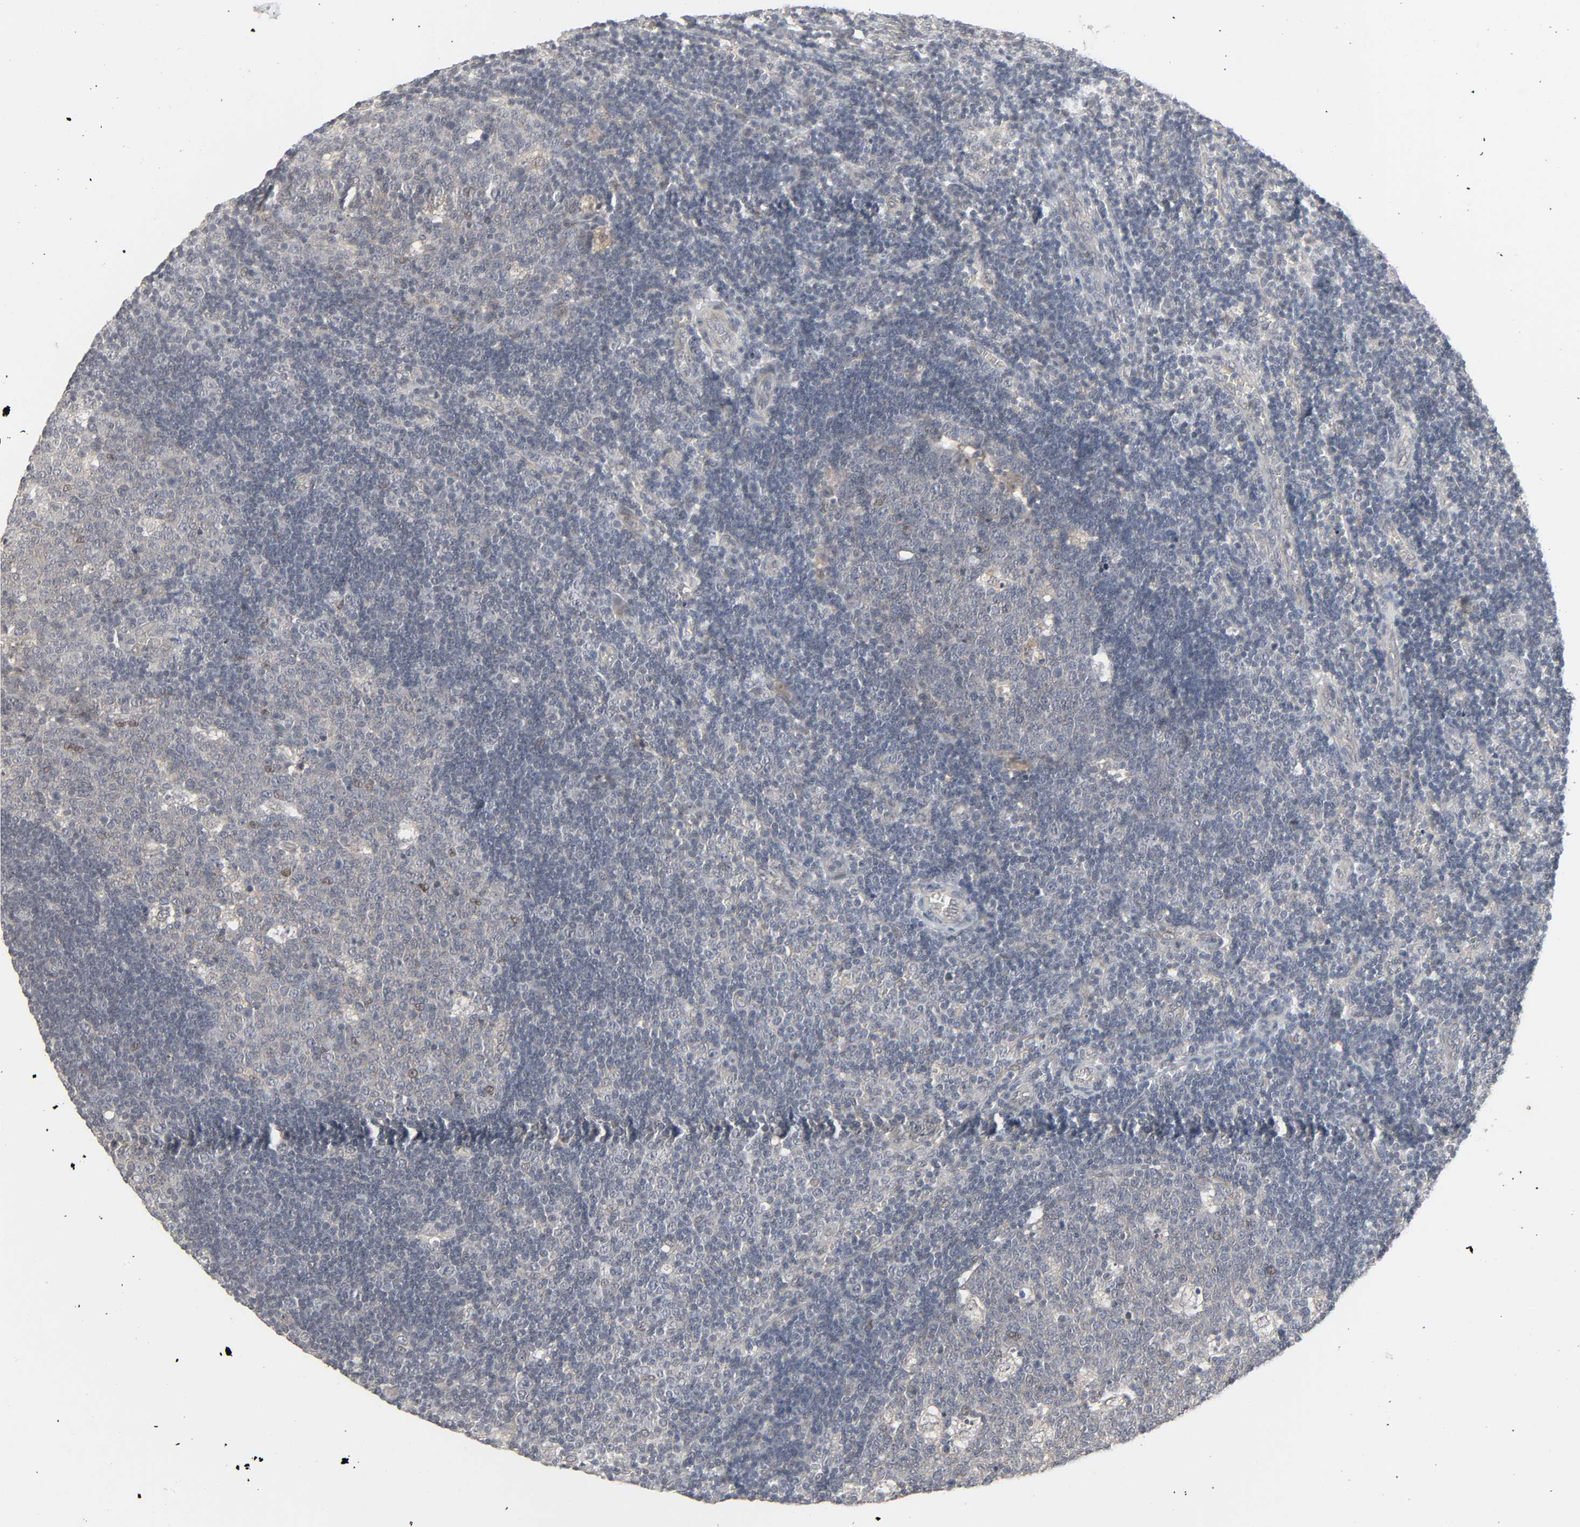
{"staining": {"intensity": "weak", "quantity": "<25%", "location": "nuclear"}, "tissue": "lymph node", "cell_type": "Germinal center cells", "image_type": "normal", "snomed": [{"axis": "morphology", "description": "Normal tissue, NOS"}, {"axis": "topography", "description": "Lymph node"}, {"axis": "topography", "description": "Salivary gland"}], "caption": "IHC photomicrograph of normal lymph node: lymph node stained with DAB shows no significant protein positivity in germinal center cells. (Immunohistochemistry, brightfield microscopy, high magnification).", "gene": "ZNF222", "patient": {"sex": "male", "age": 8}}